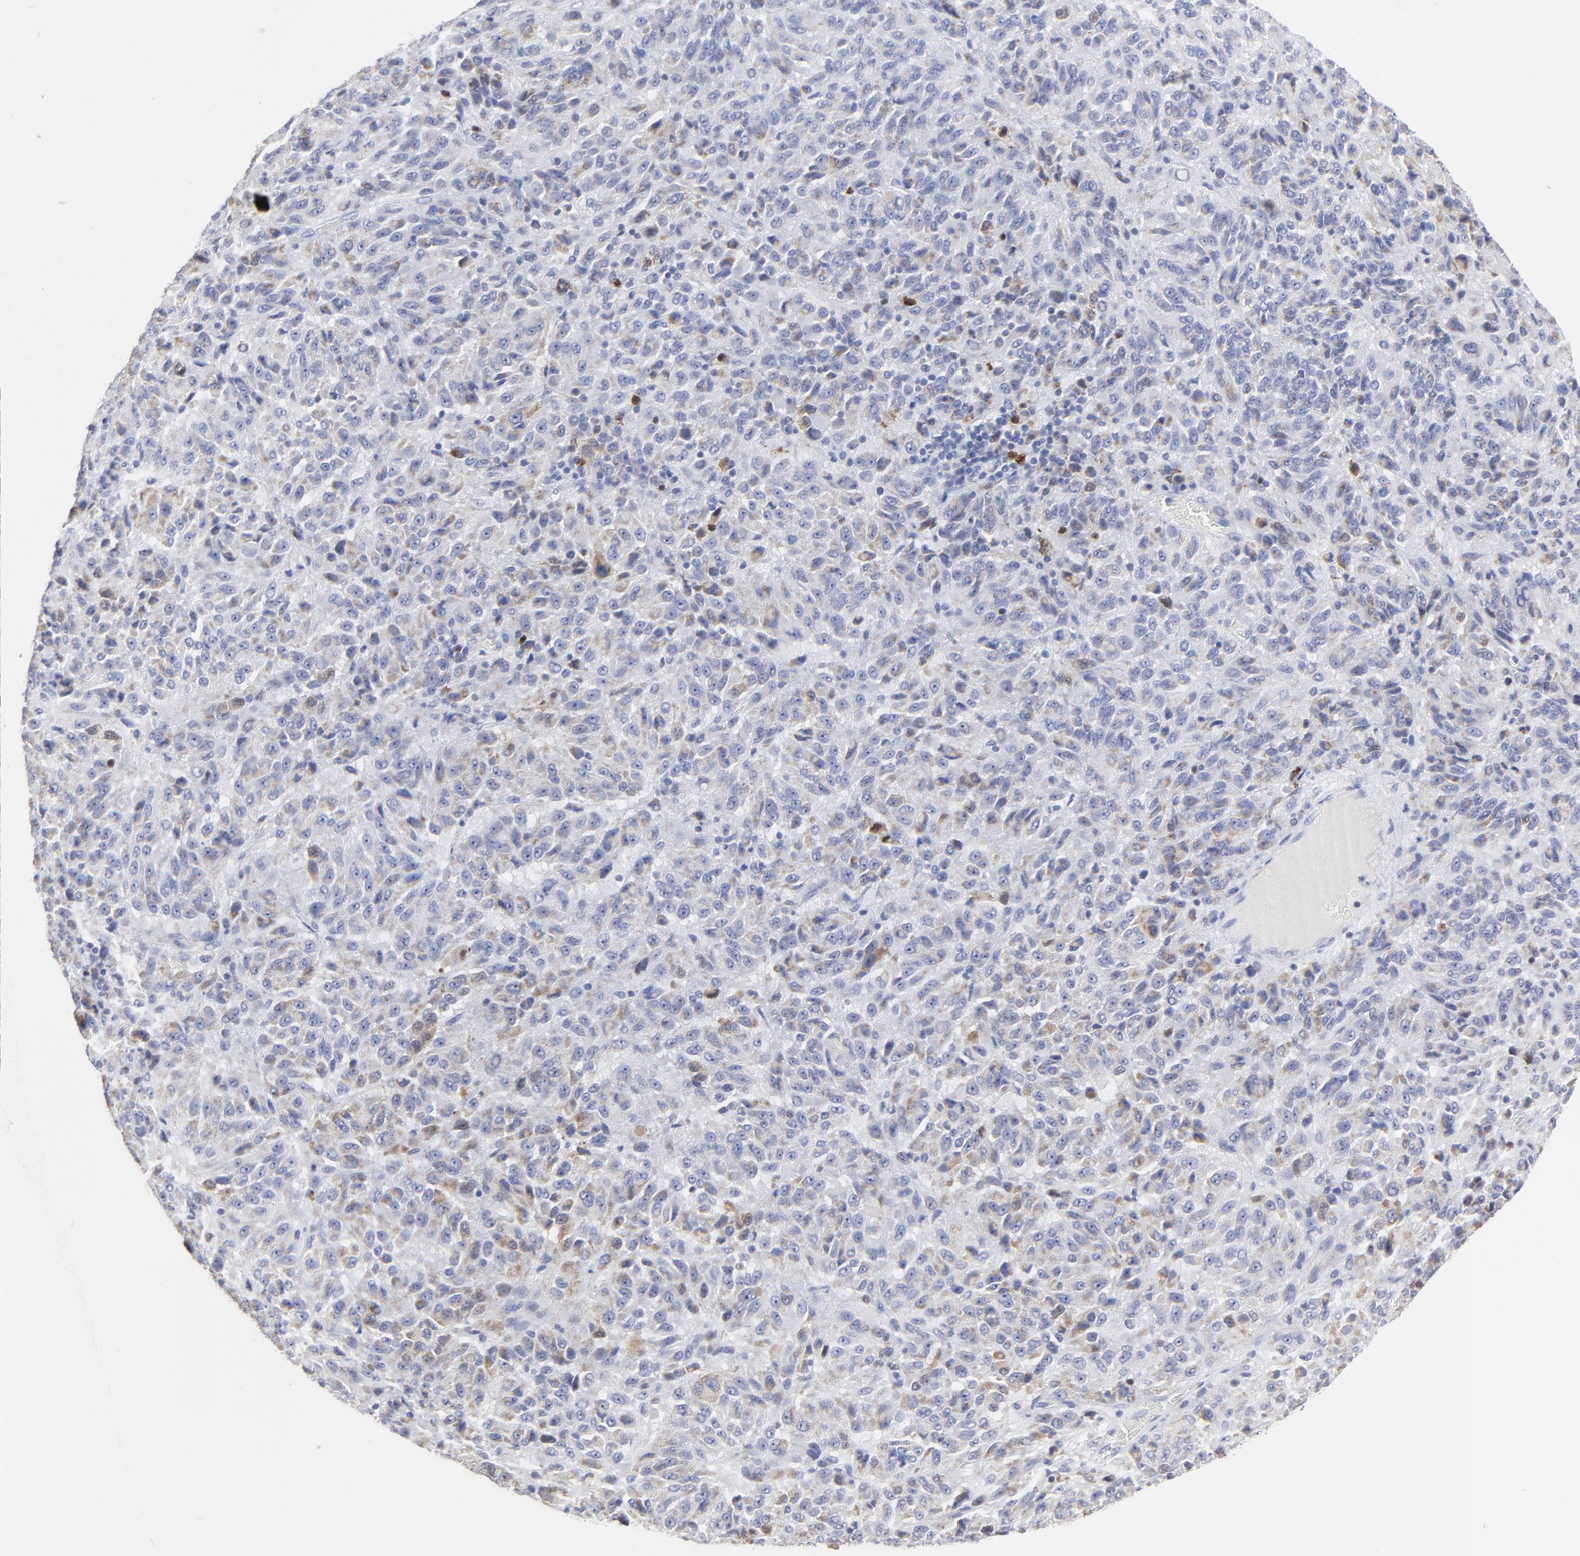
{"staining": {"intensity": "weak", "quantity": "<25%", "location": "cytoplasmic/membranous"}, "tissue": "melanoma", "cell_type": "Tumor cells", "image_type": "cancer", "snomed": [{"axis": "morphology", "description": "Malignant melanoma, Metastatic site"}, {"axis": "topography", "description": "Lung"}], "caption": "A high-resolution histopathology image shows IHC staining of melanoma, which displays no significant expression in tumor cells.", "gene": "NCAPH", "patient": {"sex": "male", "age": 64}}